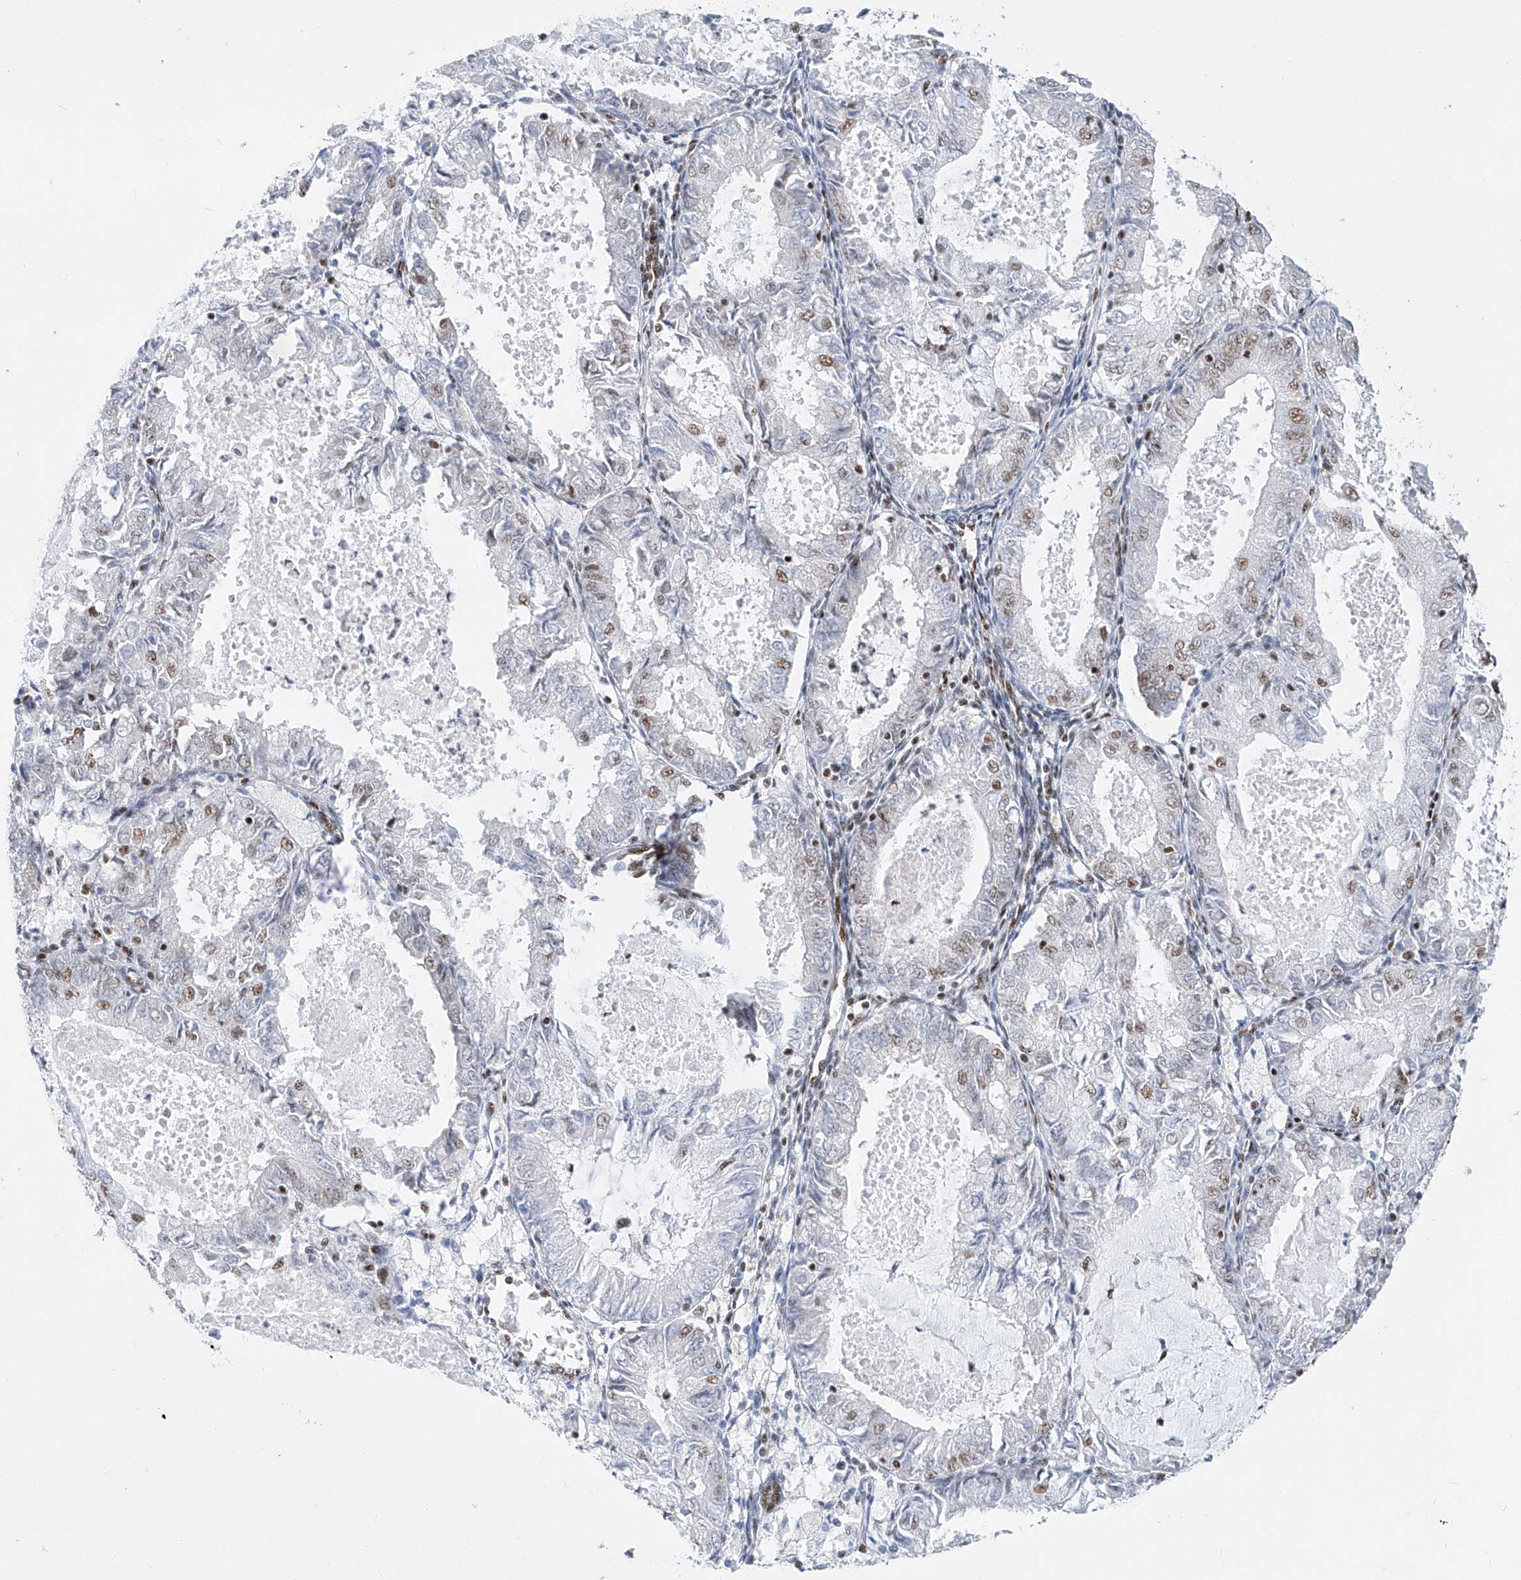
{"staining": {"intensity": "moderate", "quantity": "25%-75%", "location": "nuclear"}, "tissue": "endometrial cancer", "cell_type": "Tumor cells", "image_type": "cancer", "snomed": [{"axis": "morphology", "description": "Adenocarcinoma, NOS"}, {"axis": "topography", "description": "Endometrium"}], "caption": "Protein expression analysis of human endometrial cancer reveals moderate nuclear staining in approximately 25%-75% of tumor cells.", "gene": "TAF4", "patient": {"sex": "female", "age": 57}}